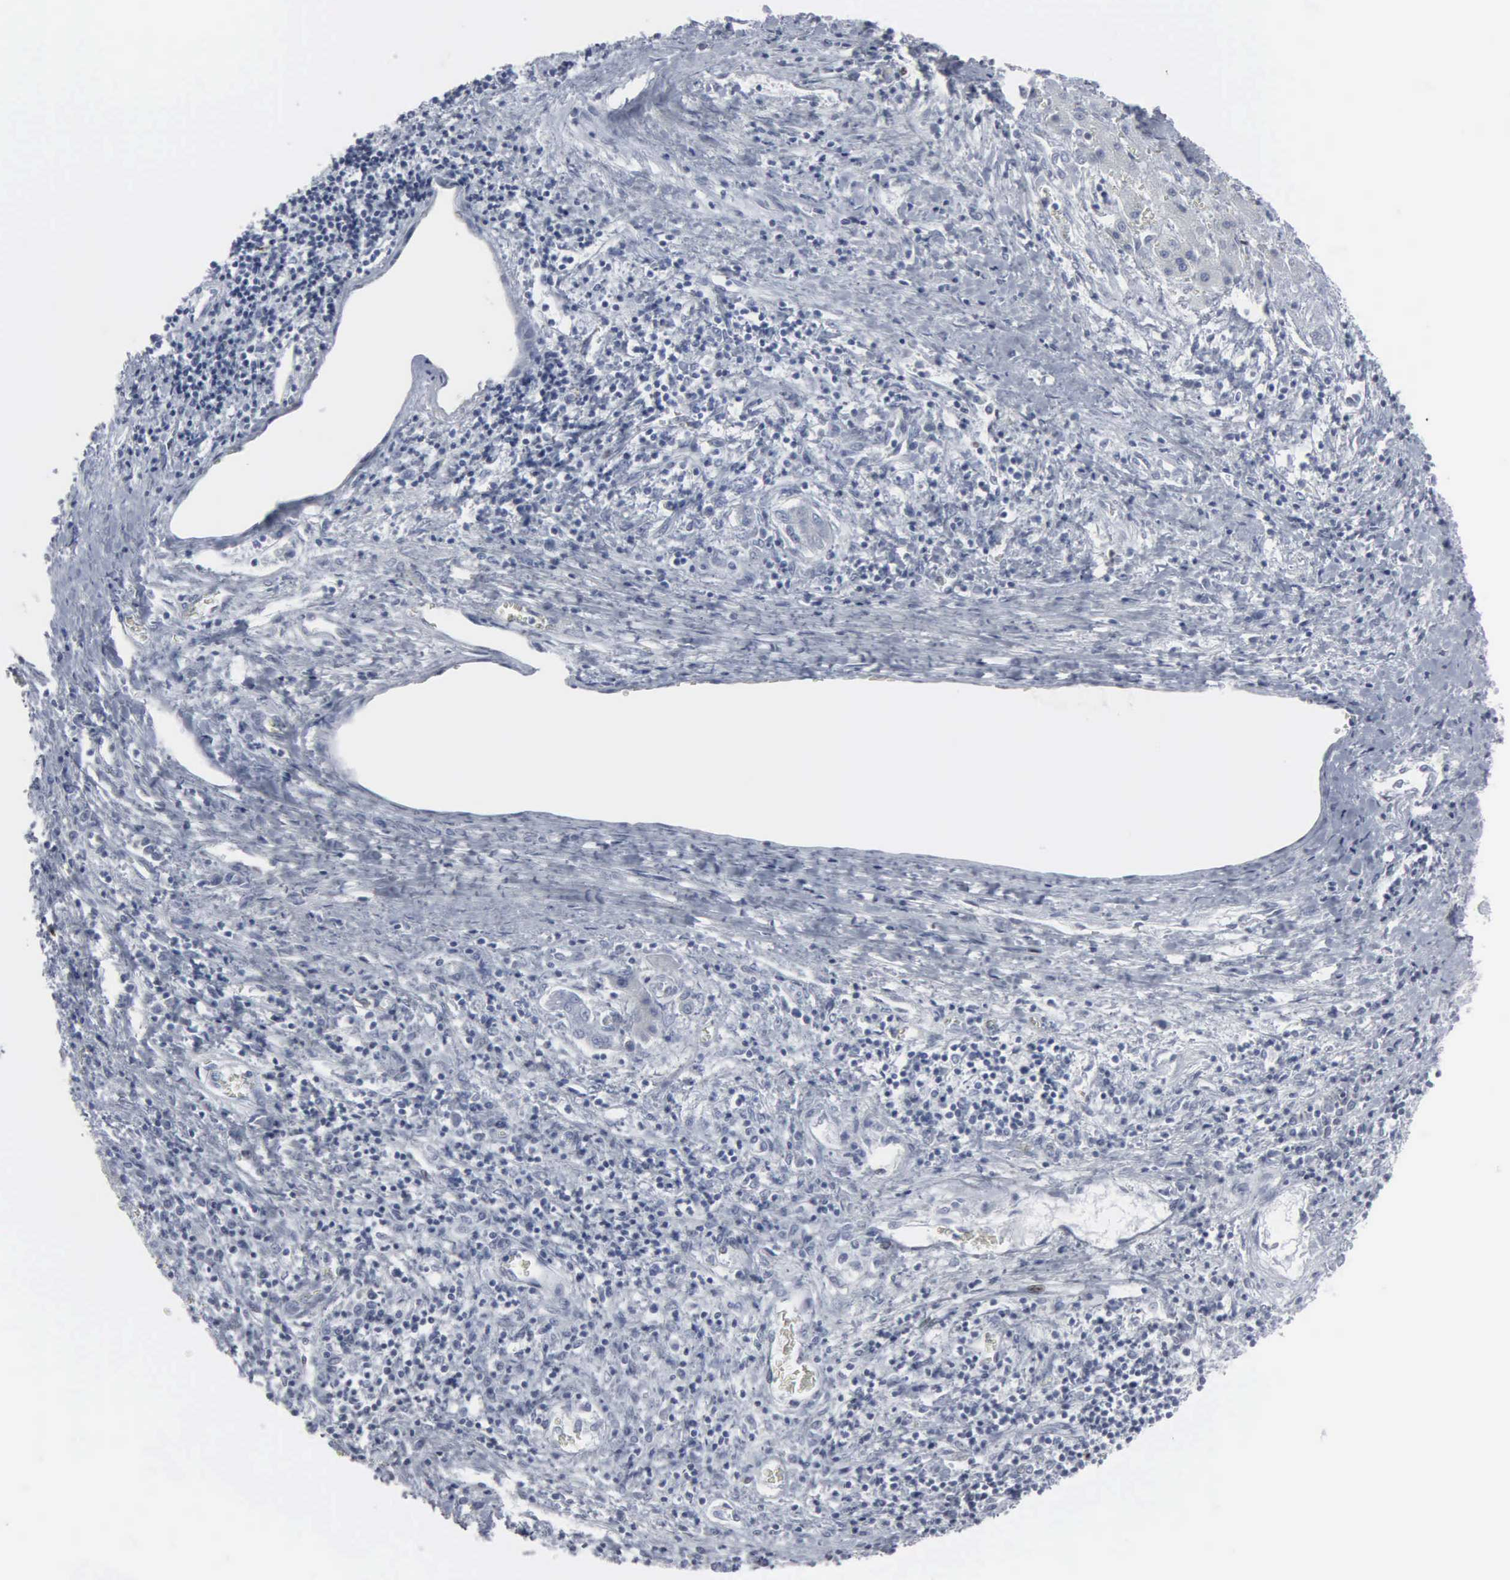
{"staining": {"intensity": "negative", "quantity": "none", "location": "none"}, "tissue": "liver cancer", "cell_type": "Tumor cells", "image_type": "cancer", "snomed": [{"axis": "morphology", "description": "Carcinoma, Hepatocellular, NOS"}, {"axis": "topography", "description": "Liver"}], "caption": "Immunohistochemistry of human liver cancer demonstrates no staining in tumor cells.", "gene": "CCND3", "patient": {"sex": "male", "age": 24}}